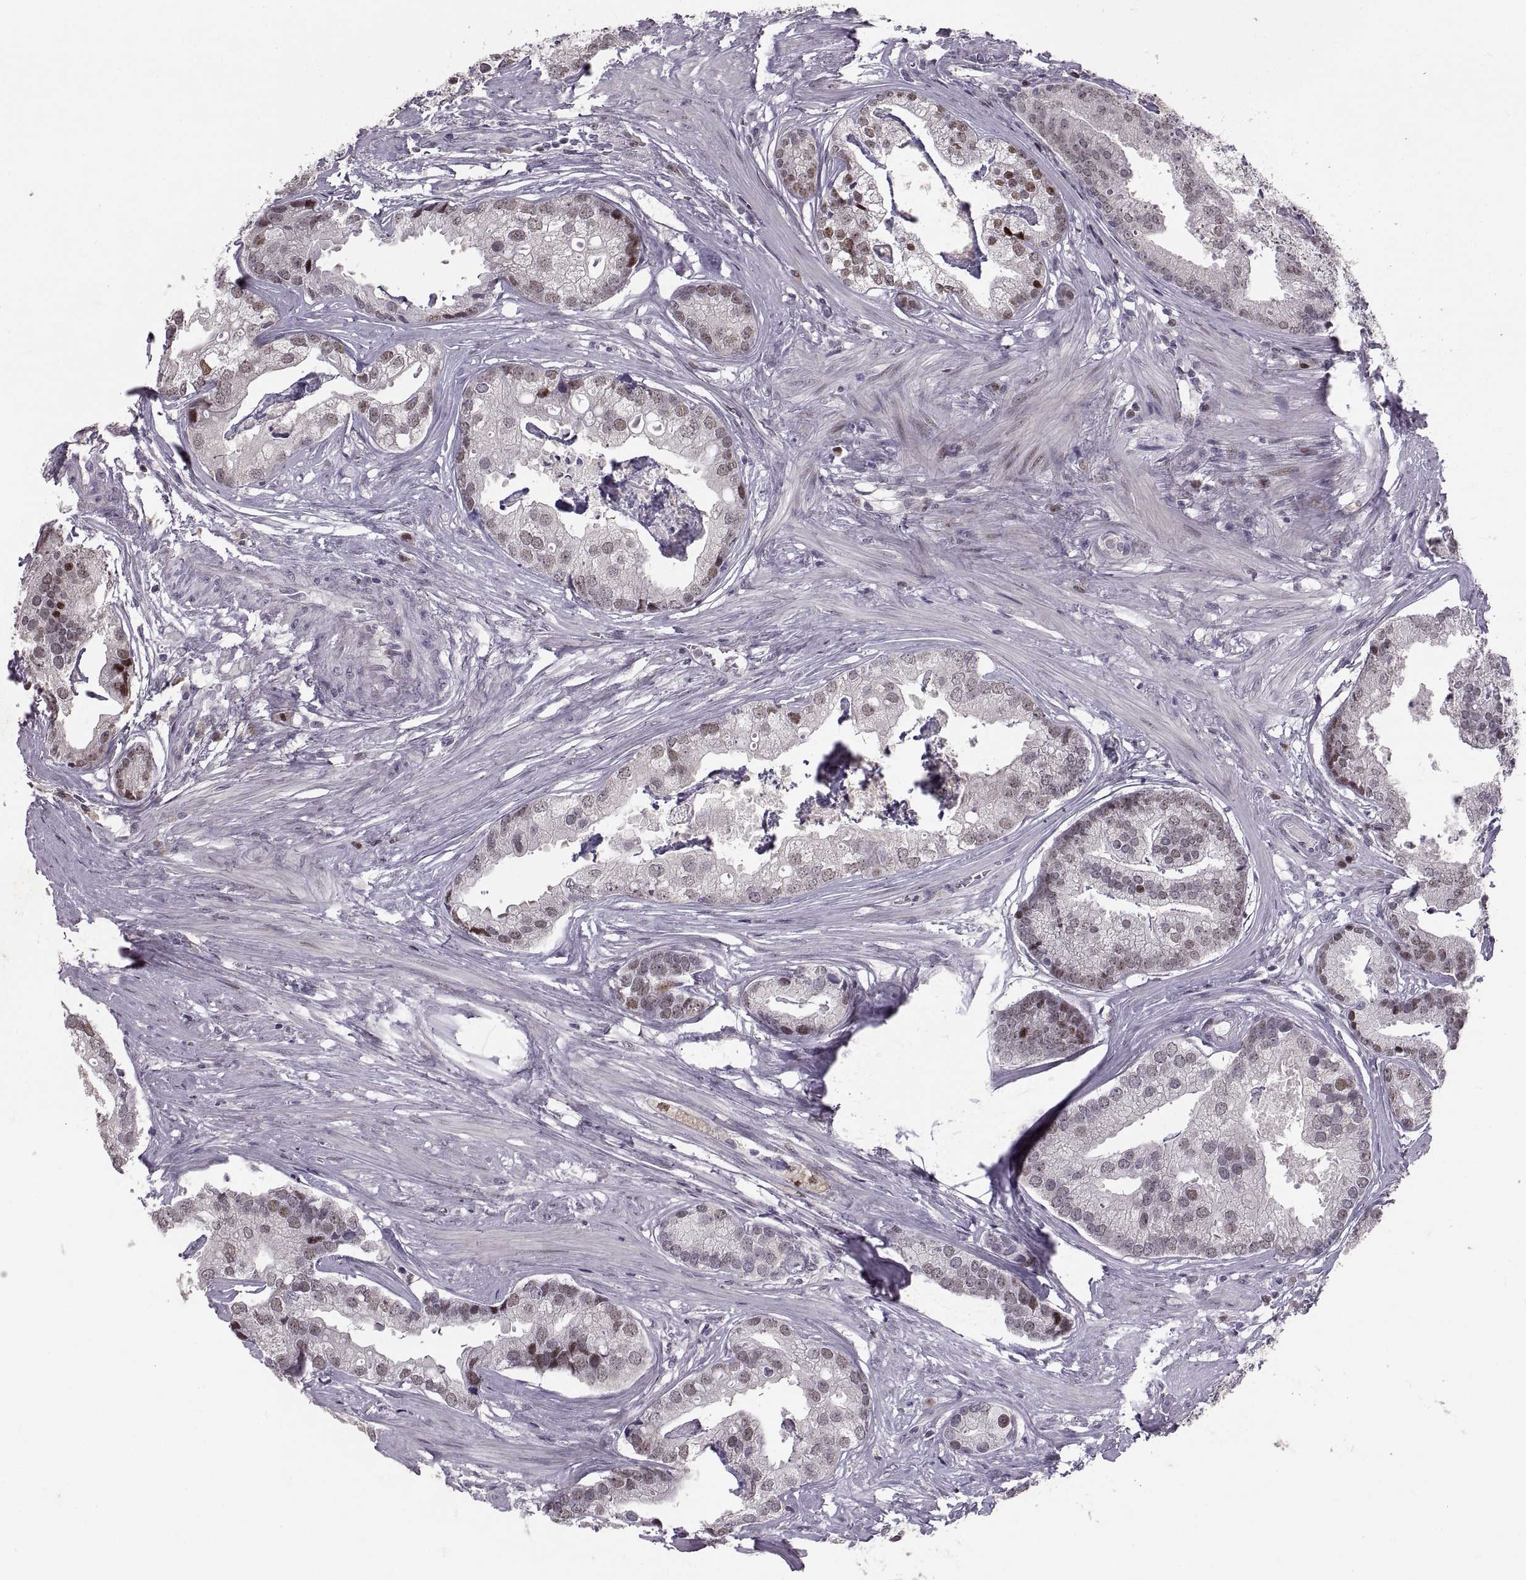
{"staining": {"intensity": "moderate", "quantity": "25%-75%", "location": "nuclear"}, "tissue": "prostate cancer", "cell_type": "Tumor cells", "image_type": "cancer", "snomed": [{"axis": "morphology", "description": "Adenocarcinoma, NOS"}, {"axis": "topography", "description": "Prostate and seminal vesicle, NOS"}, {"axis": "topography", "description": "Prostate"}], "caption": "Moderate nuclear staining for a protein is identified in approximately 25%-75% of tumor cells of prostate cancer (adenocarcinoma) using immunohistochemistry (IHC).", "gene": "SNAI1", "patient": {"sex": "male", "age": 44}}